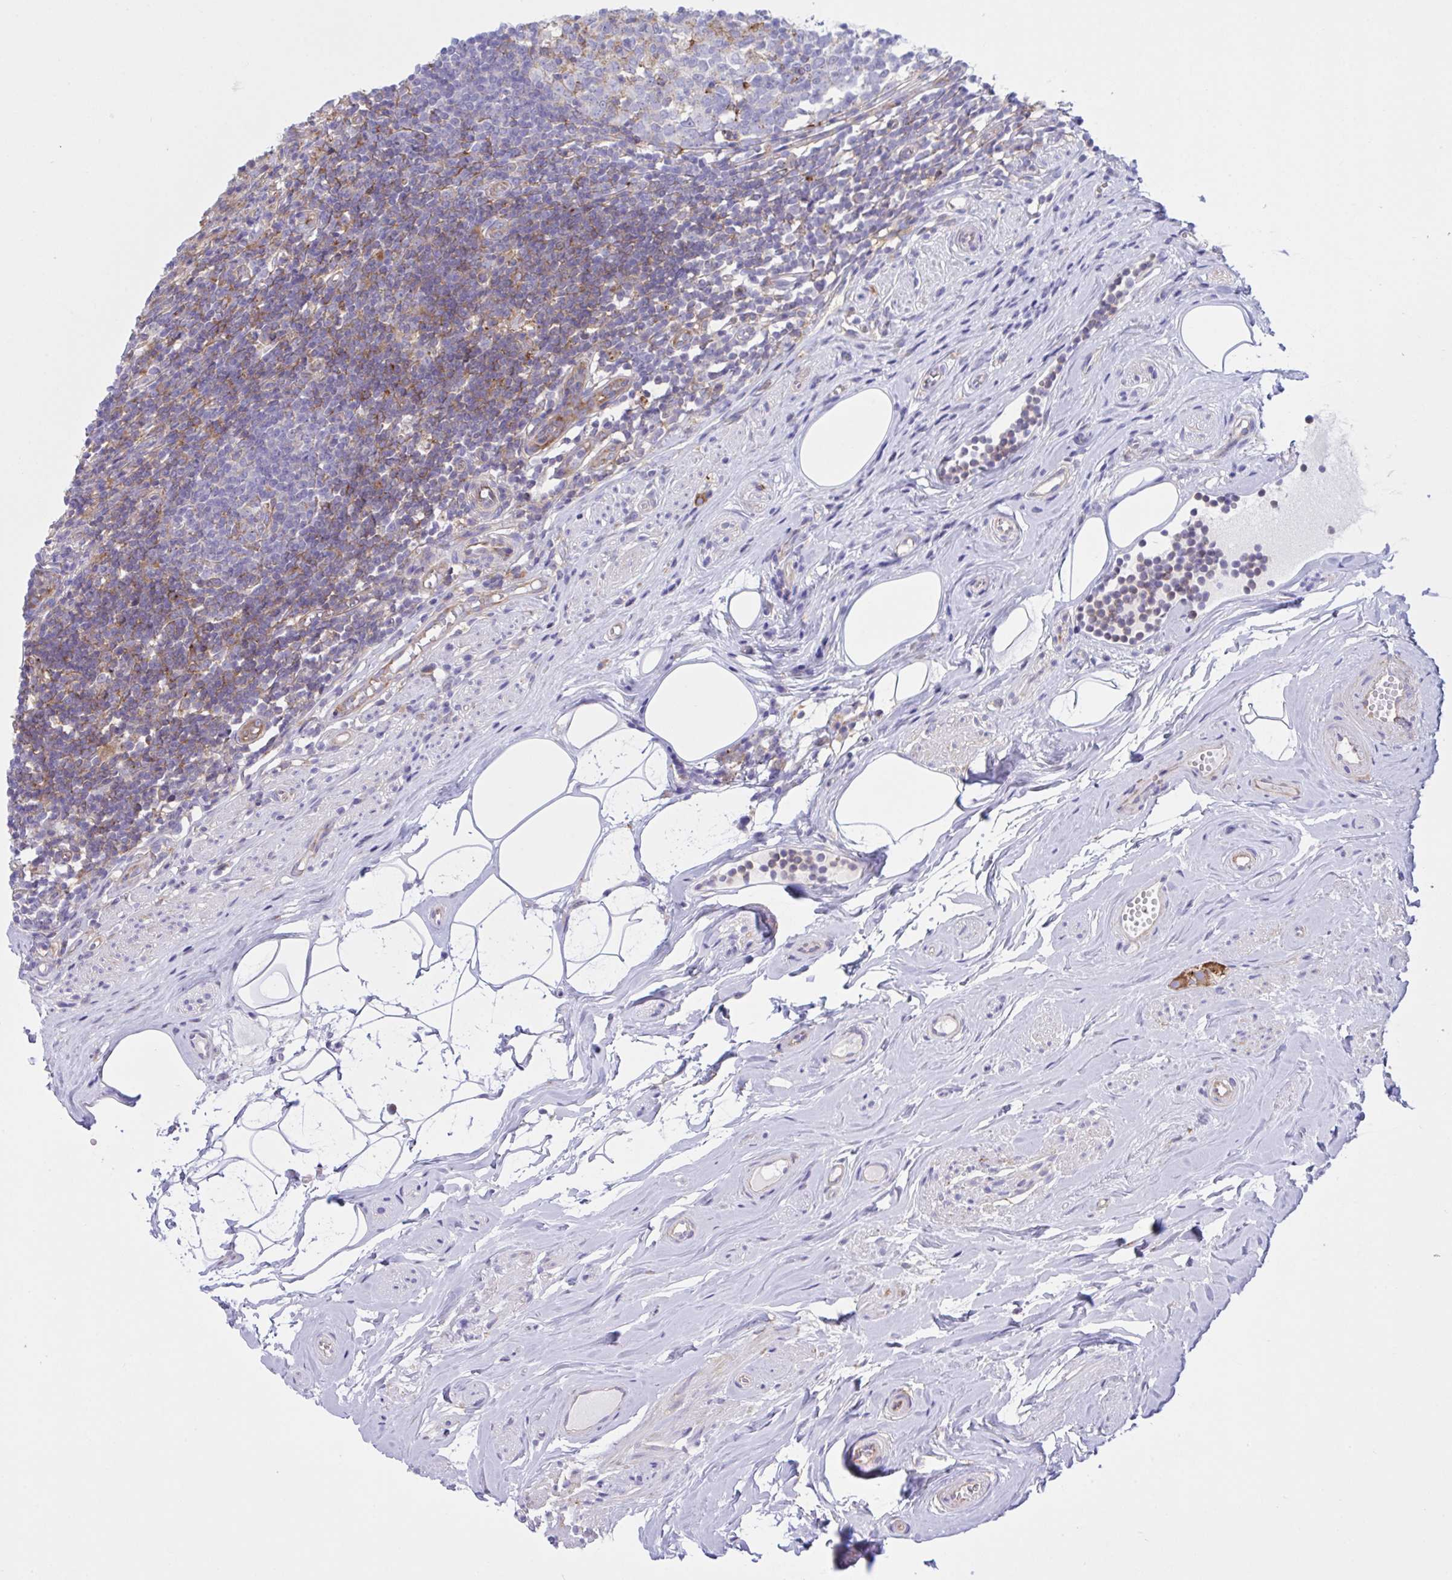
{"staining": {"intensity": "strong", "quantity": ">75%", "location": "cytoplasmic/membranous"}, "tissue": "appendix", "cell_type": "Glandular cells", "image_type": "normal", "snomed": [{"axis": "morphology", "description": "Normal tissue, NOS"}, {"axis": "topography", "description": "Appendix"}], "caption": "Protein positivity by immunohistochemistry displays strong cytoplasmic/membranous expression in about >75% of glandular cells in unremarkable appendix.", "gene": "OR51M1", "patient": {"sex": "female", "age": 56}}